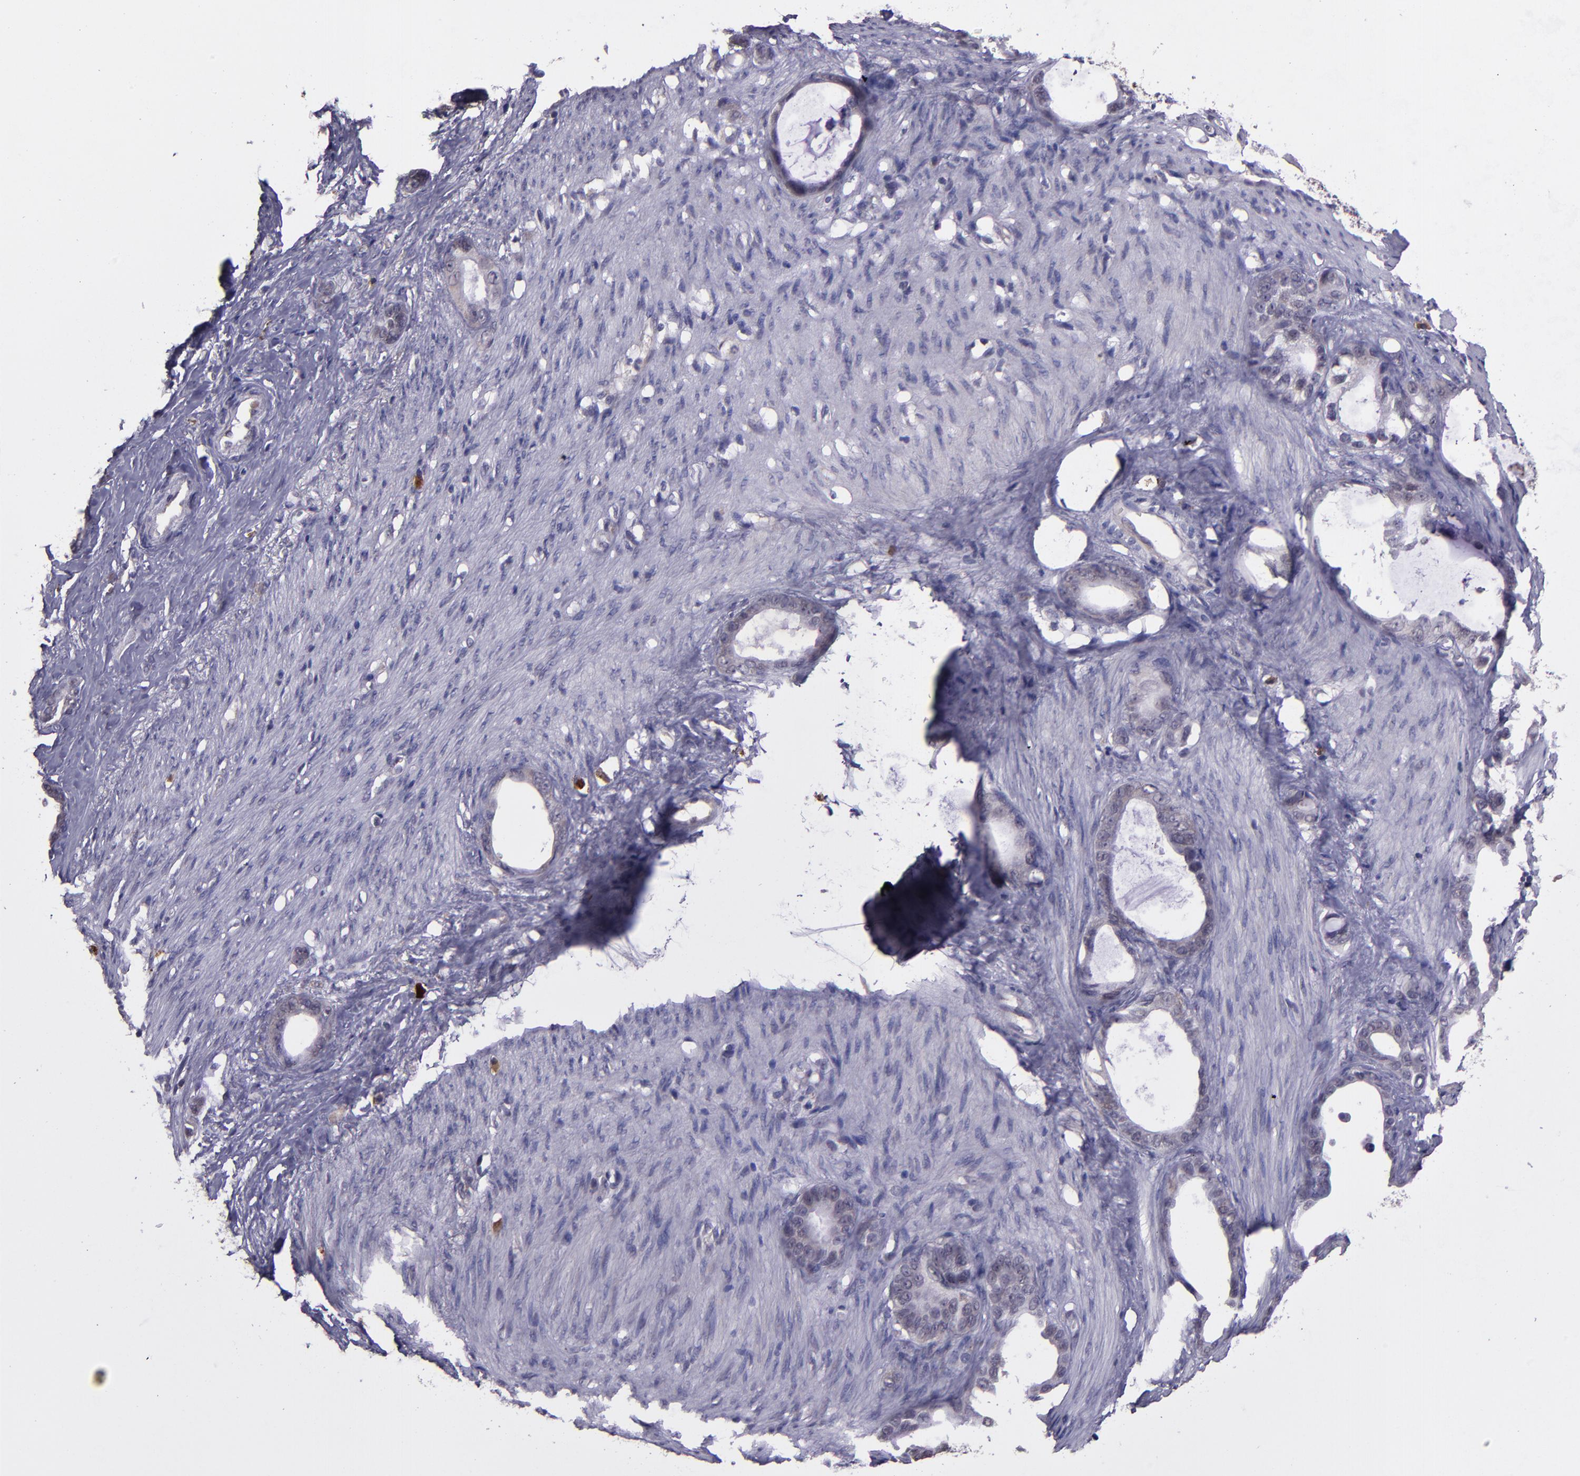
{"staining": {"intensity": "negative", "quantity": "none", "location": "none"}, "tissue": "stomach cancer", "cell_type": "Tumor cells", "image_type": "cancer", "snomed": [{"axis": "morphology", "description": "Adenocarcinoma, NOS"}, {"axis": "topography", "description": "Stomach"}], "caption": "Tumor cells are negative for protein expression in human adenocarcinoma (stomach).", "gene": "TAF7L", "patient": {"sex": "female", "age": 75}}